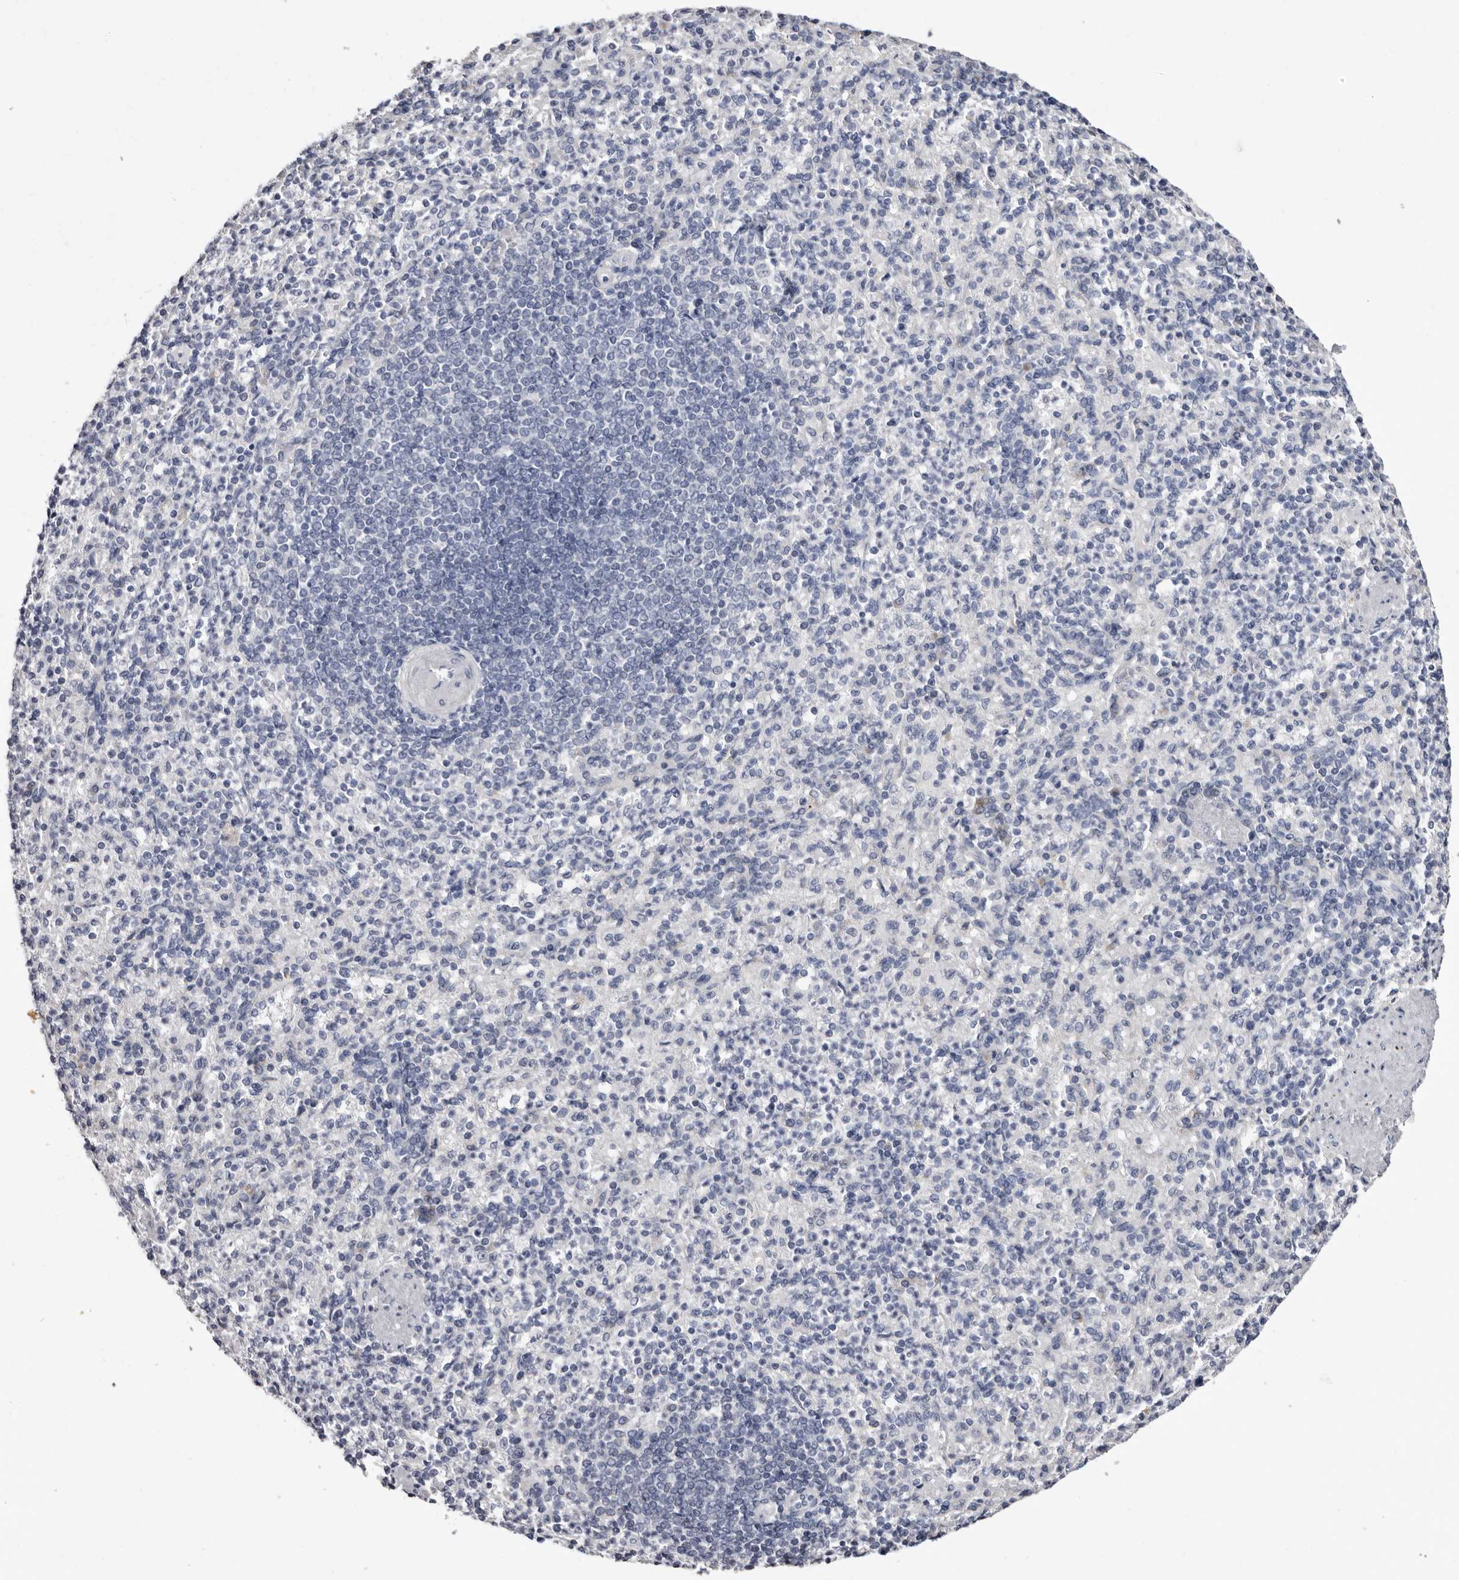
{"staining": {"intensity": "negative", "quantity": "none", "location": "none"}, "tissue": "spleen", "cell_type": "Cells in red pulp", "image_type": "normal", "snomed": [{"axis": "morphology", "description": "Normal tissue, NOS"}, {"axis": "topography", "description": "Spleen"}], "caption": "Protein analysis of normal spleen reveals no significant staining in cells in red pulp.", "gene": "CASQ1", "patient": {"sex": "female", "age": 74}}